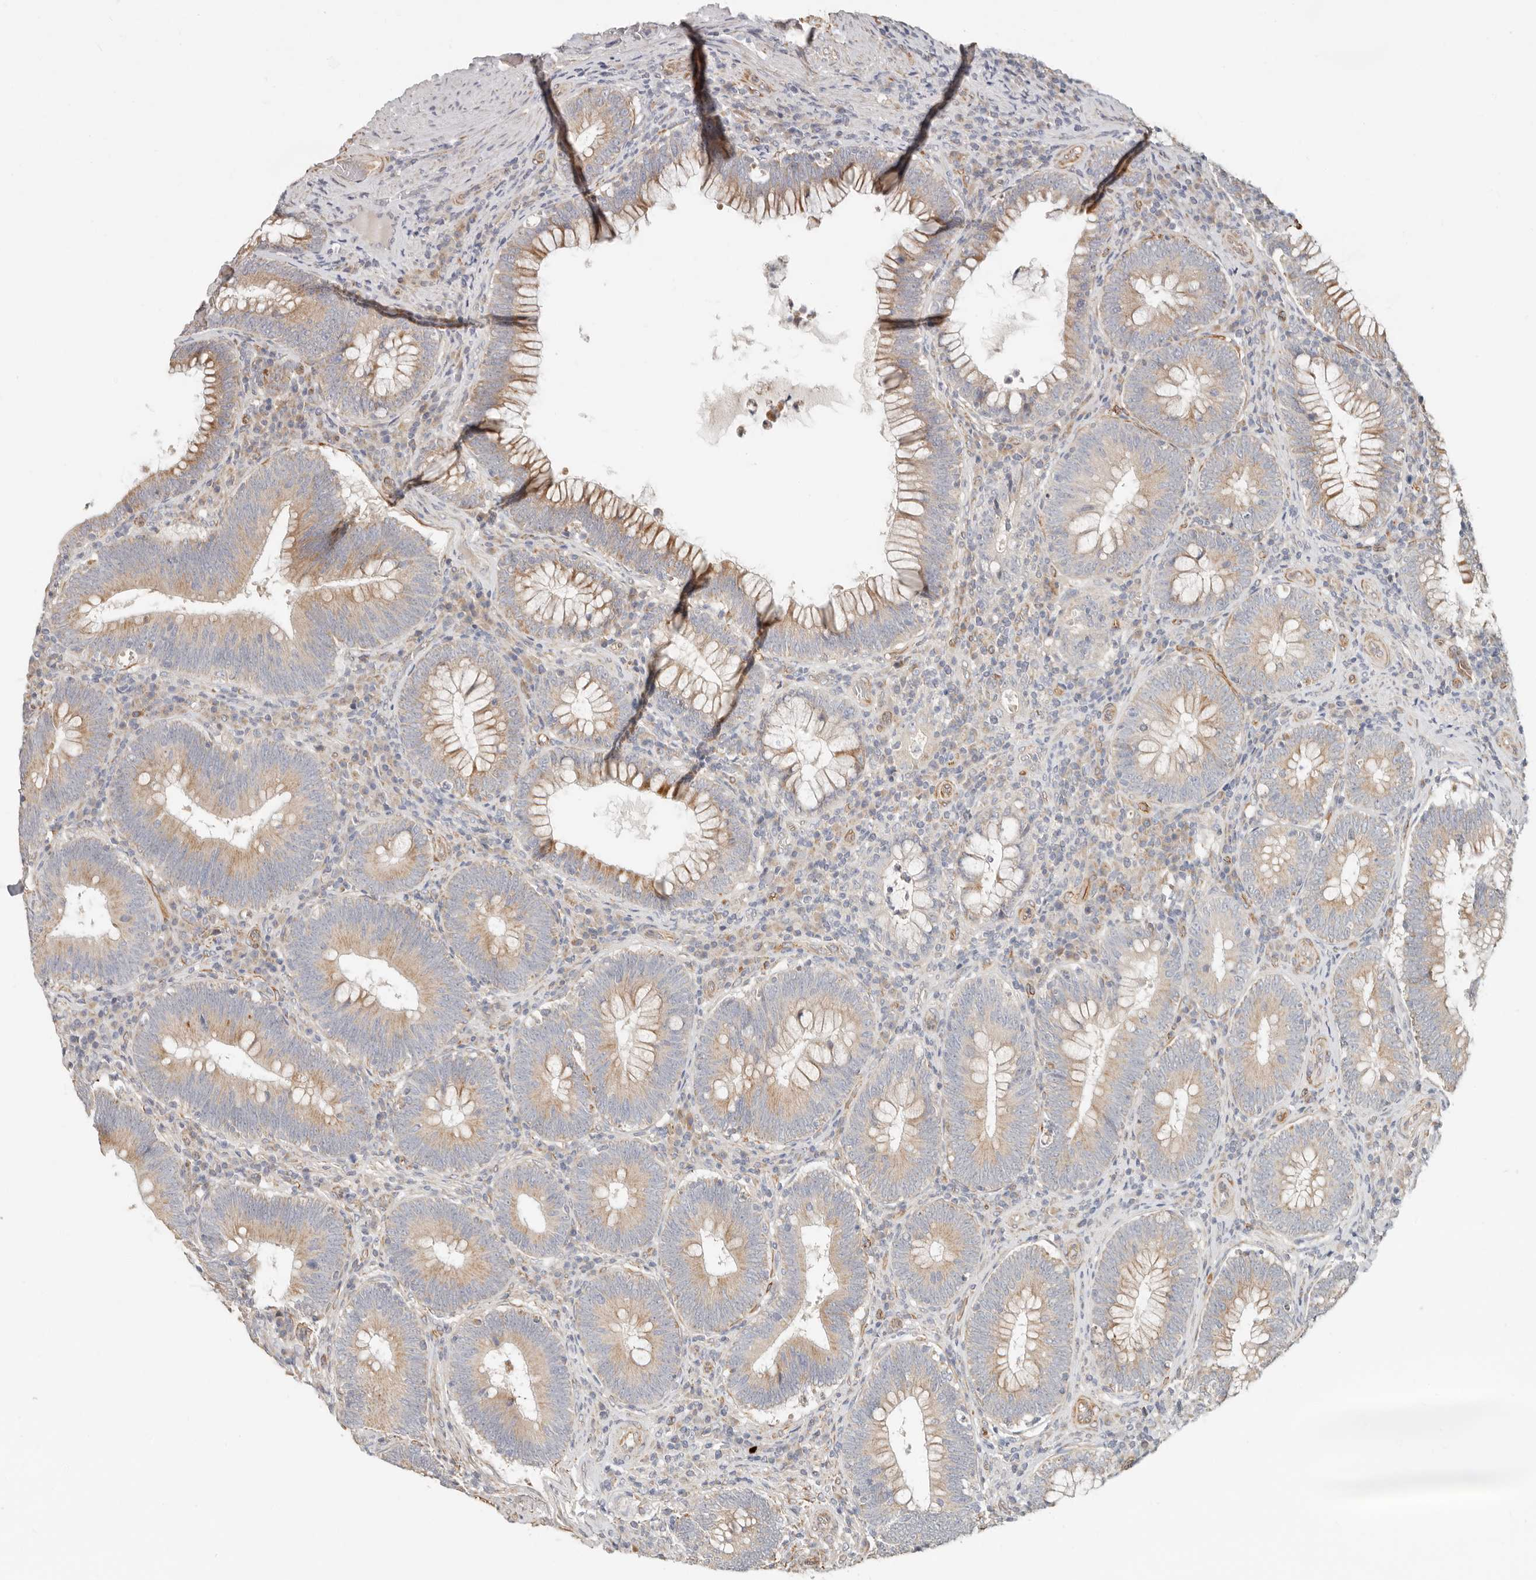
{"staining": {"intensity": "weak", "quantity": ">75%", "location": "cytoplasmic/membranous"}, "tissue": "colorectal cancer", "cell_type": "Tumor cells", "image_type": "cancer", "snomed": [{"axis": "morphology", "description": "Normal tissue, NOS"}, {"axis": "topography", "description": "Colon"}], "caption": "This photomicrograph exhibits colorectal cancer stained with IHC to label a protein in brown. The cytoplasmic/membranous of tumor cells show weak positivity for the protein. Nuclei are counter-stained blue.", "gene": "SPRING1", "patient": {"sex": "female", "age": 82}}